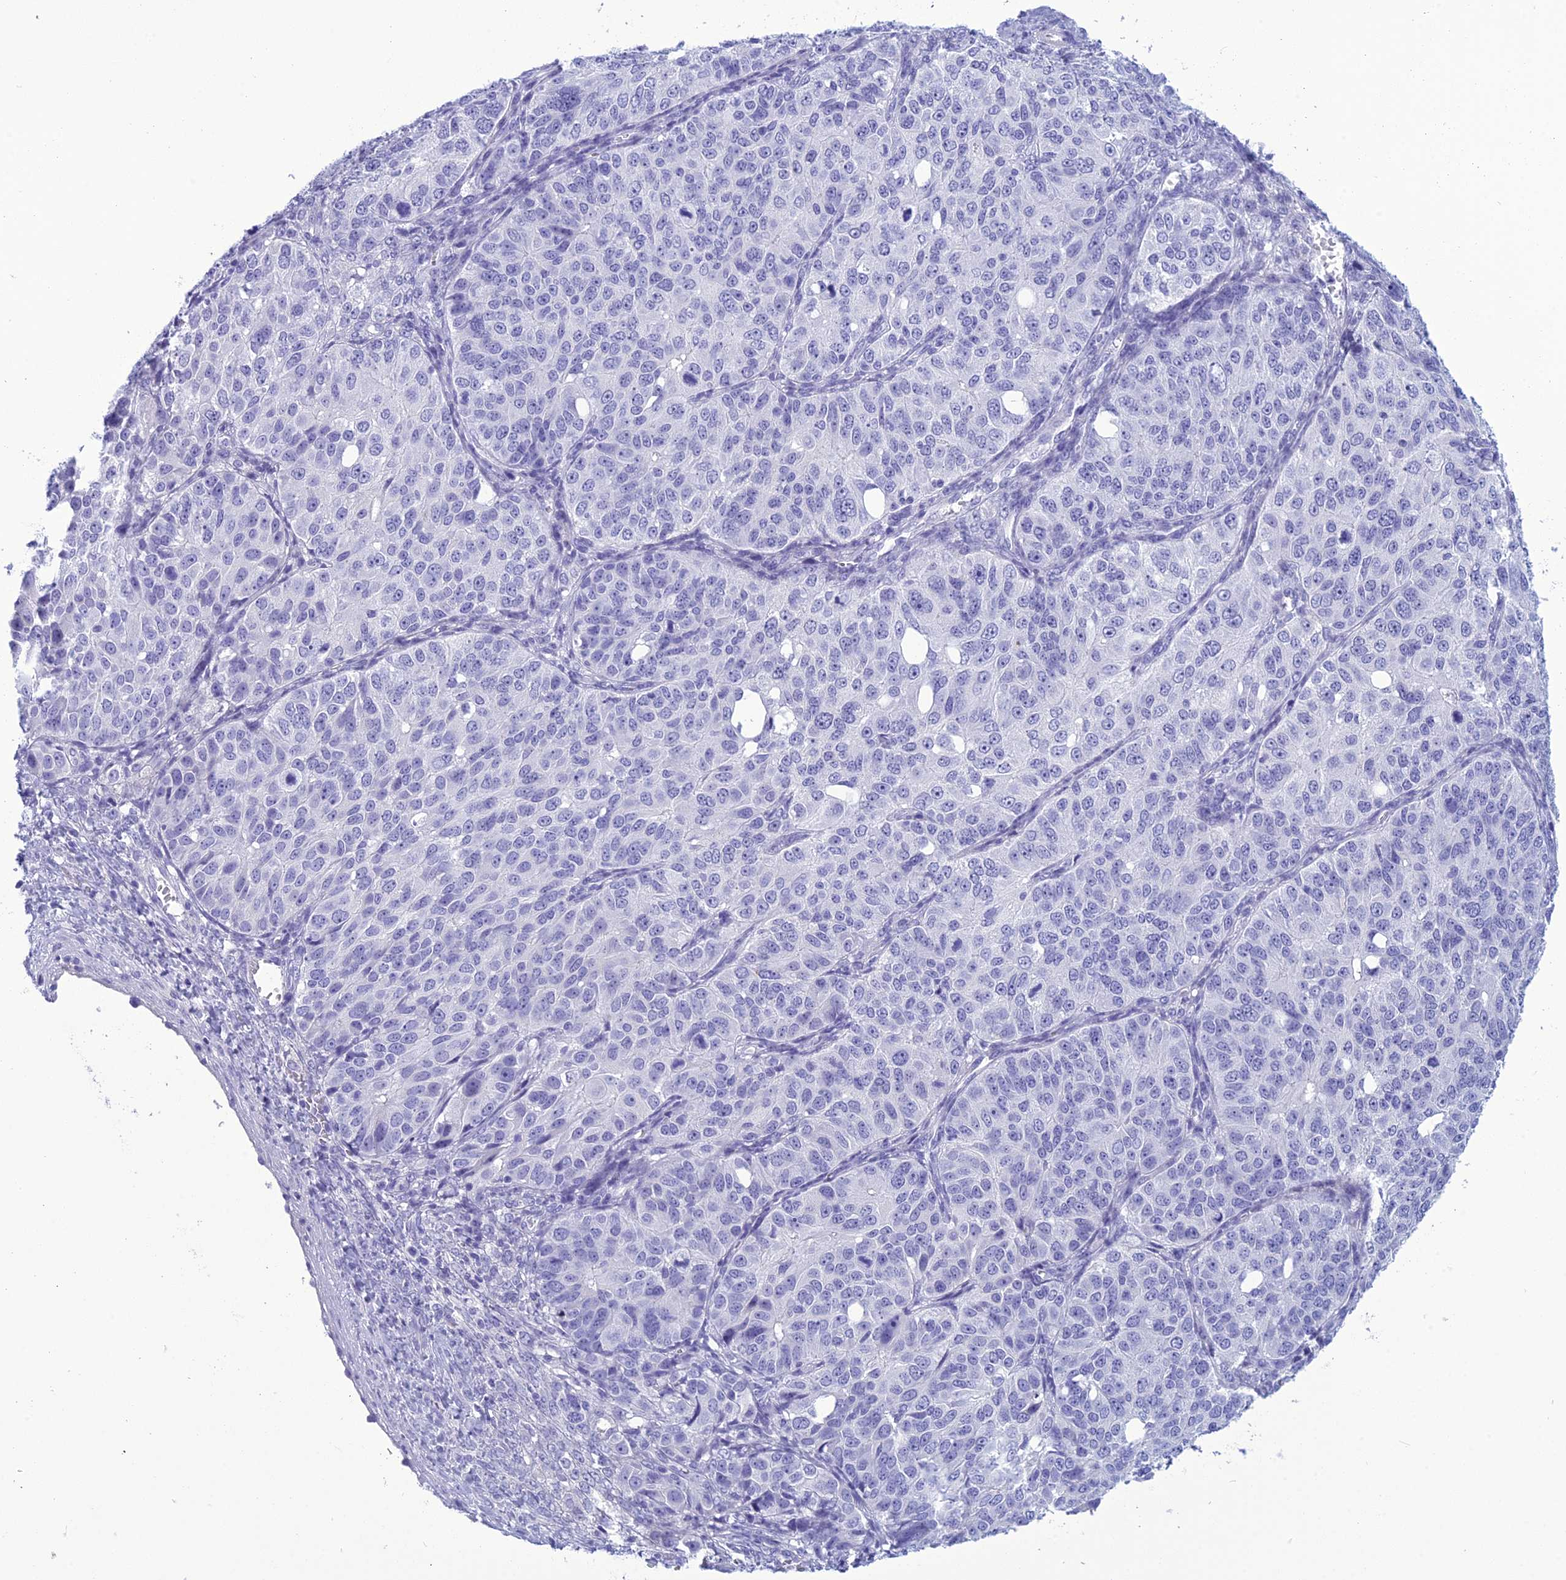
{"staining": {"intensity": "negative", "quantity": "none", "location": "none"}, "tissue": "ovarian cancer", "cell_type": "Tumor cells", "image_type": "cancer", "snomed": [{"axis": "morphology", "description": "Carcinoma, endometroid"}, {"axis": "topography", "description": "Ovary"}], "caption": "Ovarian cancer was stained to show a protein in brown. There is no significant staining in tumor cells.", "gene": "BBS2", "patient": {"sex": "female", "age": 51}}